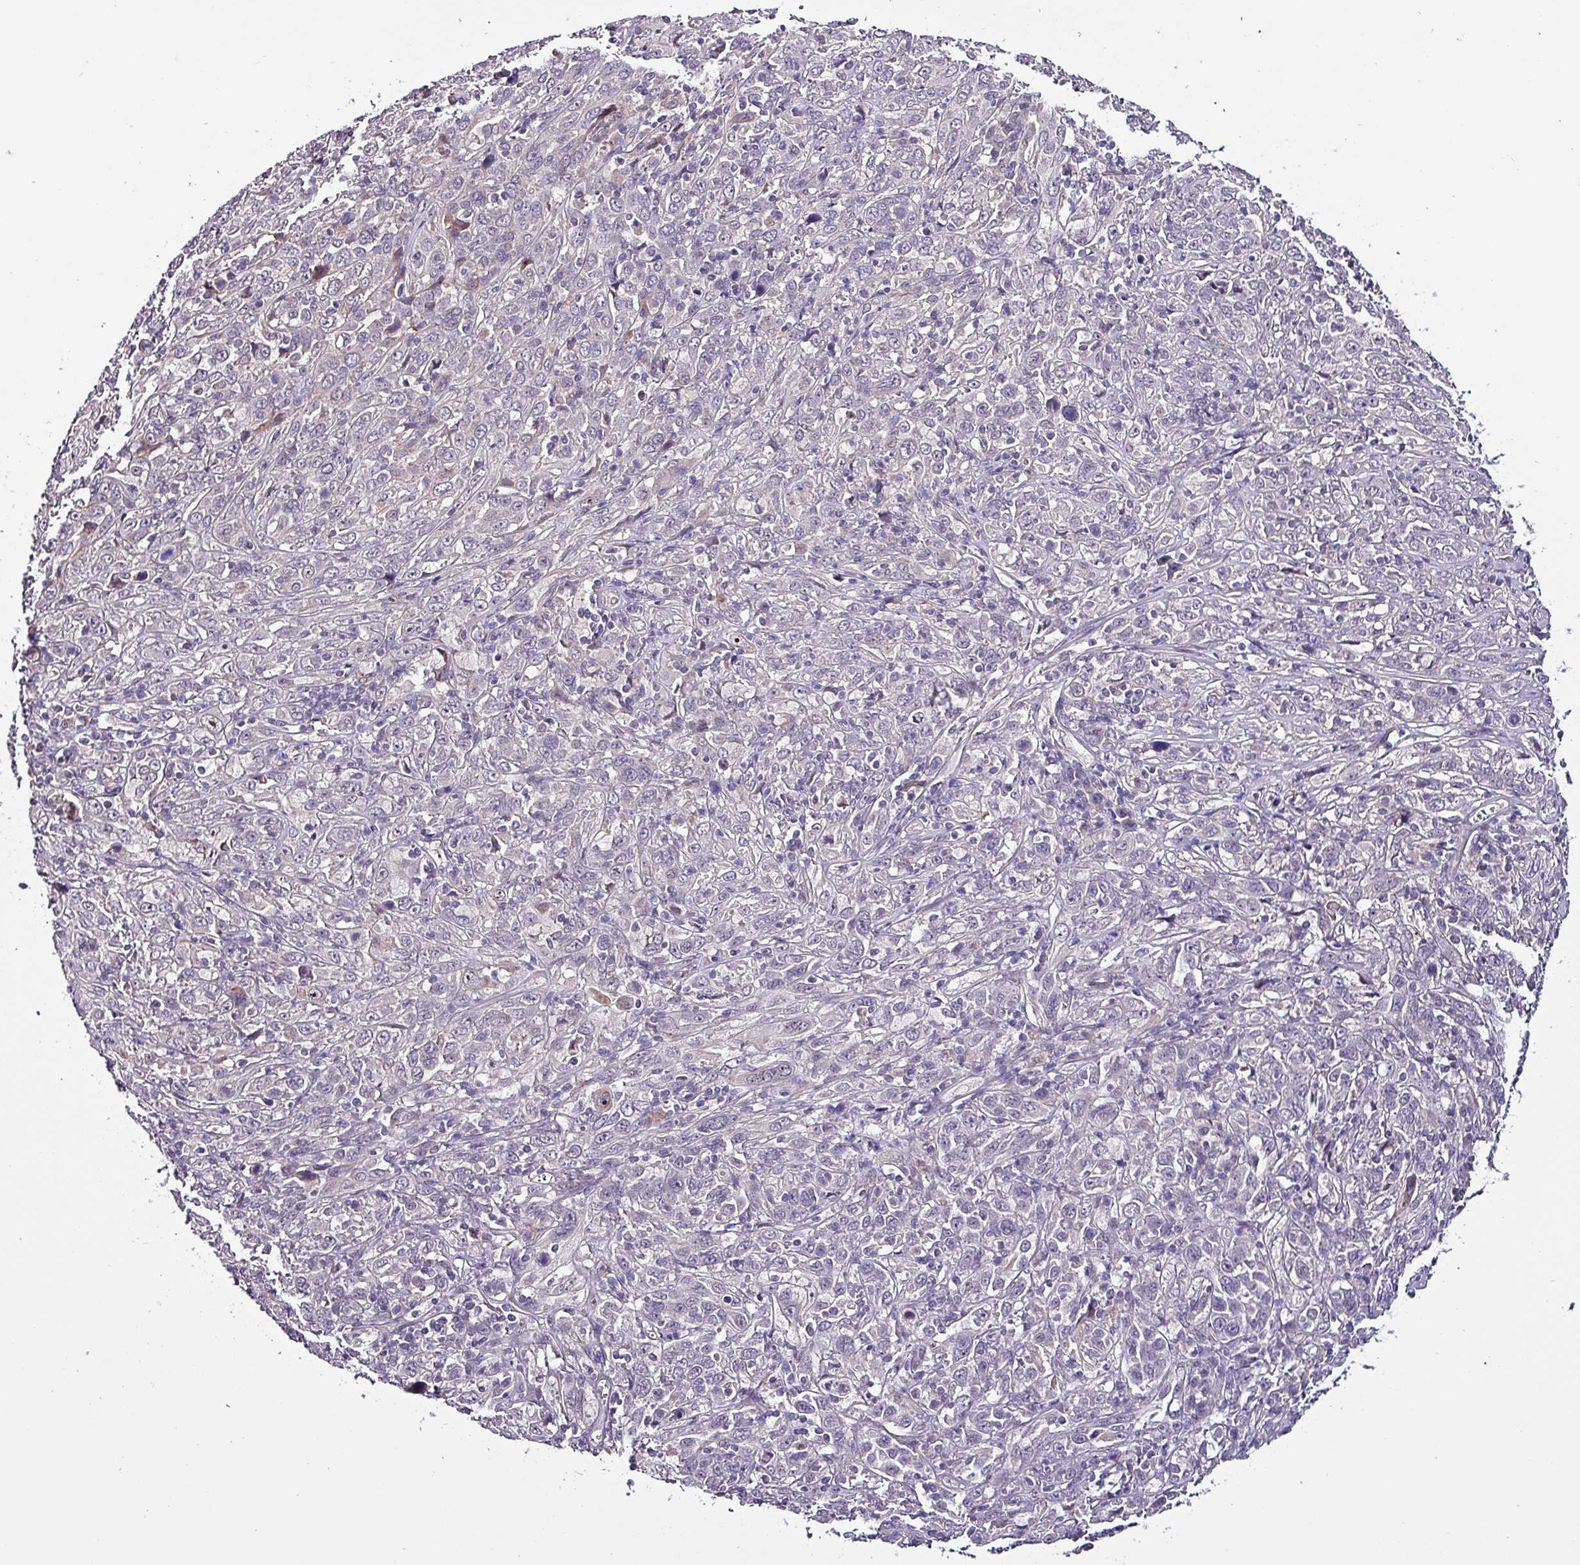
{"staining": {"intensity": "negative", "quantity": "none", "location": "none"}, "tissue": "cervical cancer", "cell_type": "Tumor cells", "image_type": "cancer", "snomed": [{"axis": "morphology", "description": "Squamous cell carcinoma, NOS"}, {"axis": "topography", "description": "Cervix"}], "caption": "The micrograph shows no significant staining in tumor cells of squamous cell carcinoma (cervical).", "gene": "GRAPL", "patient": {"sex": "female", "age": 46}}